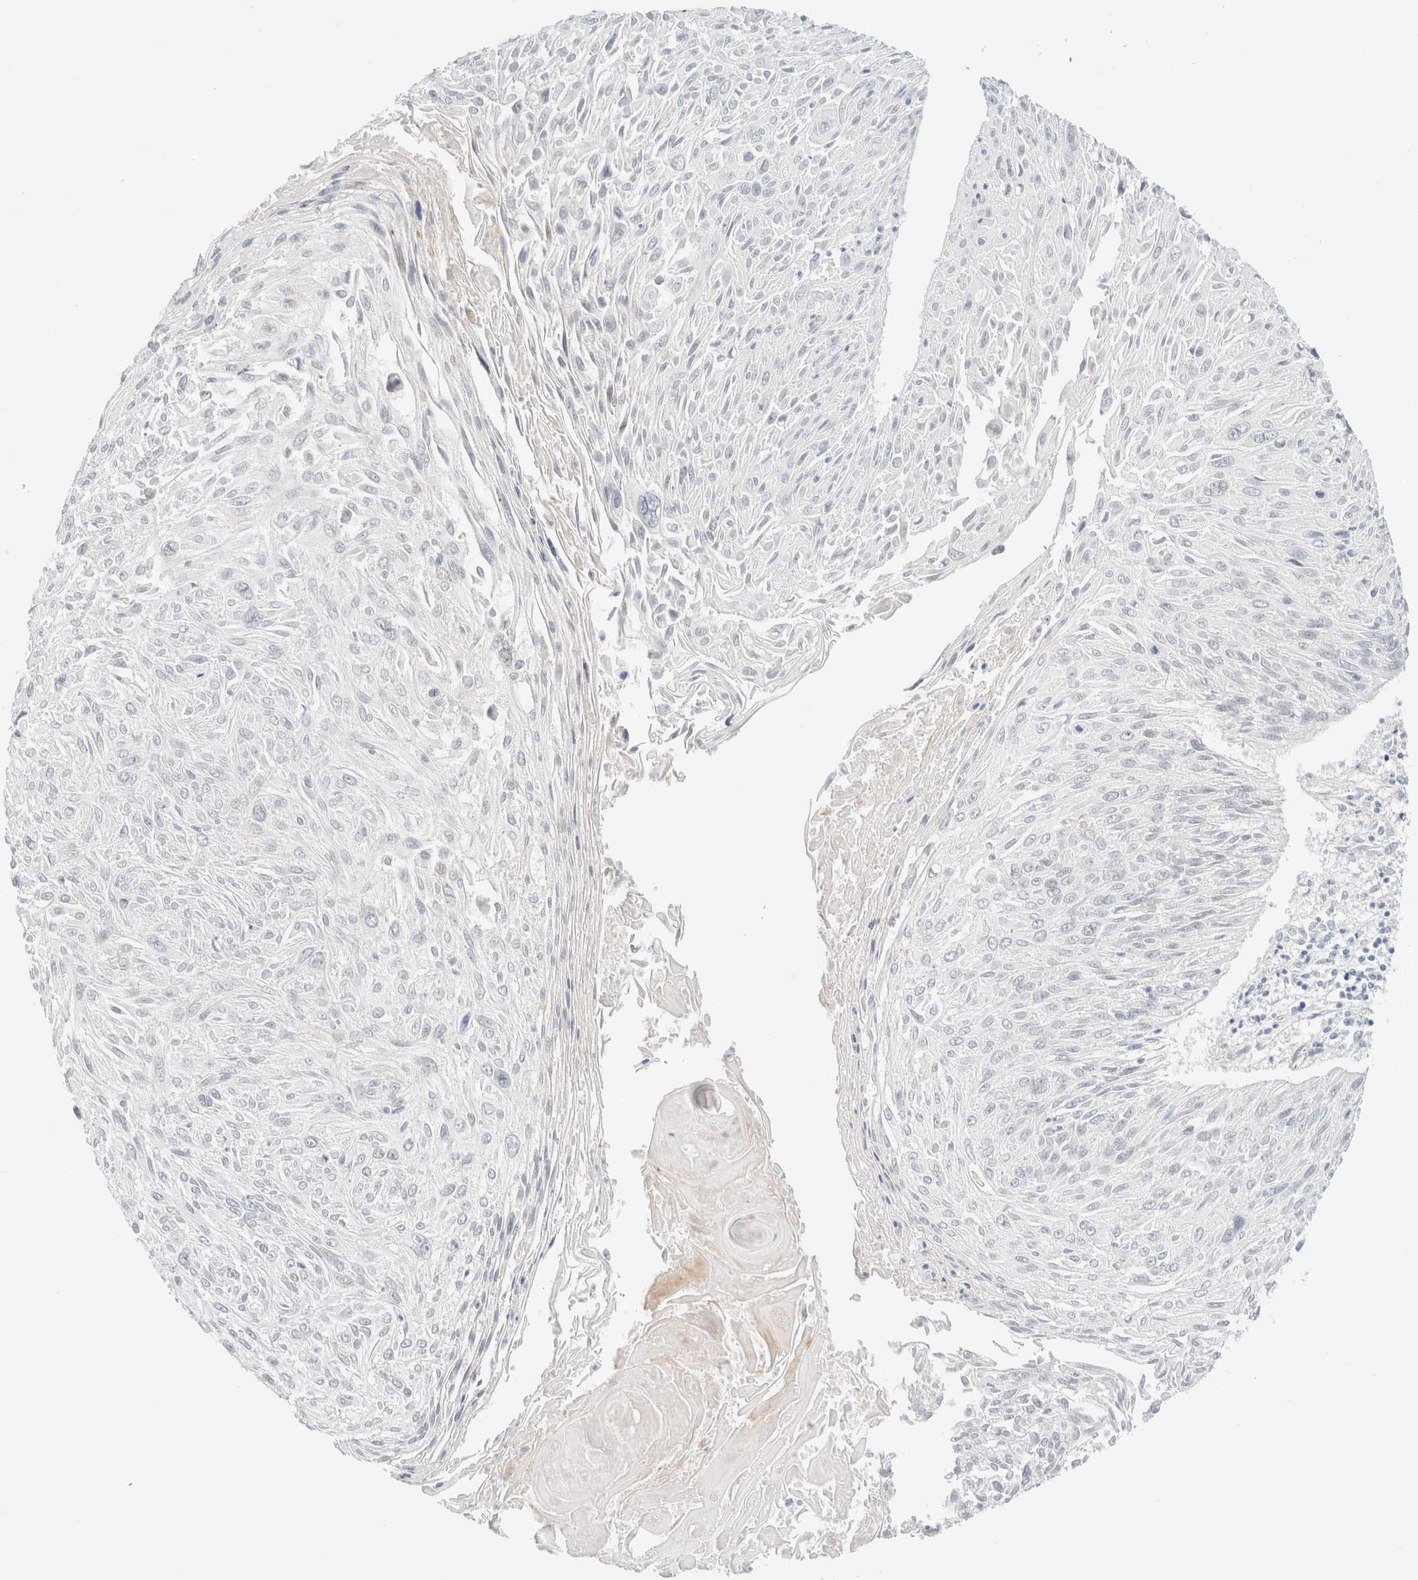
{"staining": {"intensity": "negative", "quantity": "none", "location": "none"}, "tissue": "cervical cancer", "cell_type": "Tumor cells", "image_type": "cancer", "snomed": [{"axis": "morphology", "description": "Squamous cell carcinoma, NOS"}, {"axis": "topography", "description": "Cervix"}], "caption": "DAB (3,3'-diaminobenzidine) immunohistochemical staining of human cervical squamous cell carcinoma reveals no significant staining in tumor cells.", "gene": "UNC13B", "patient": {"sex": "female", "age": 51}}